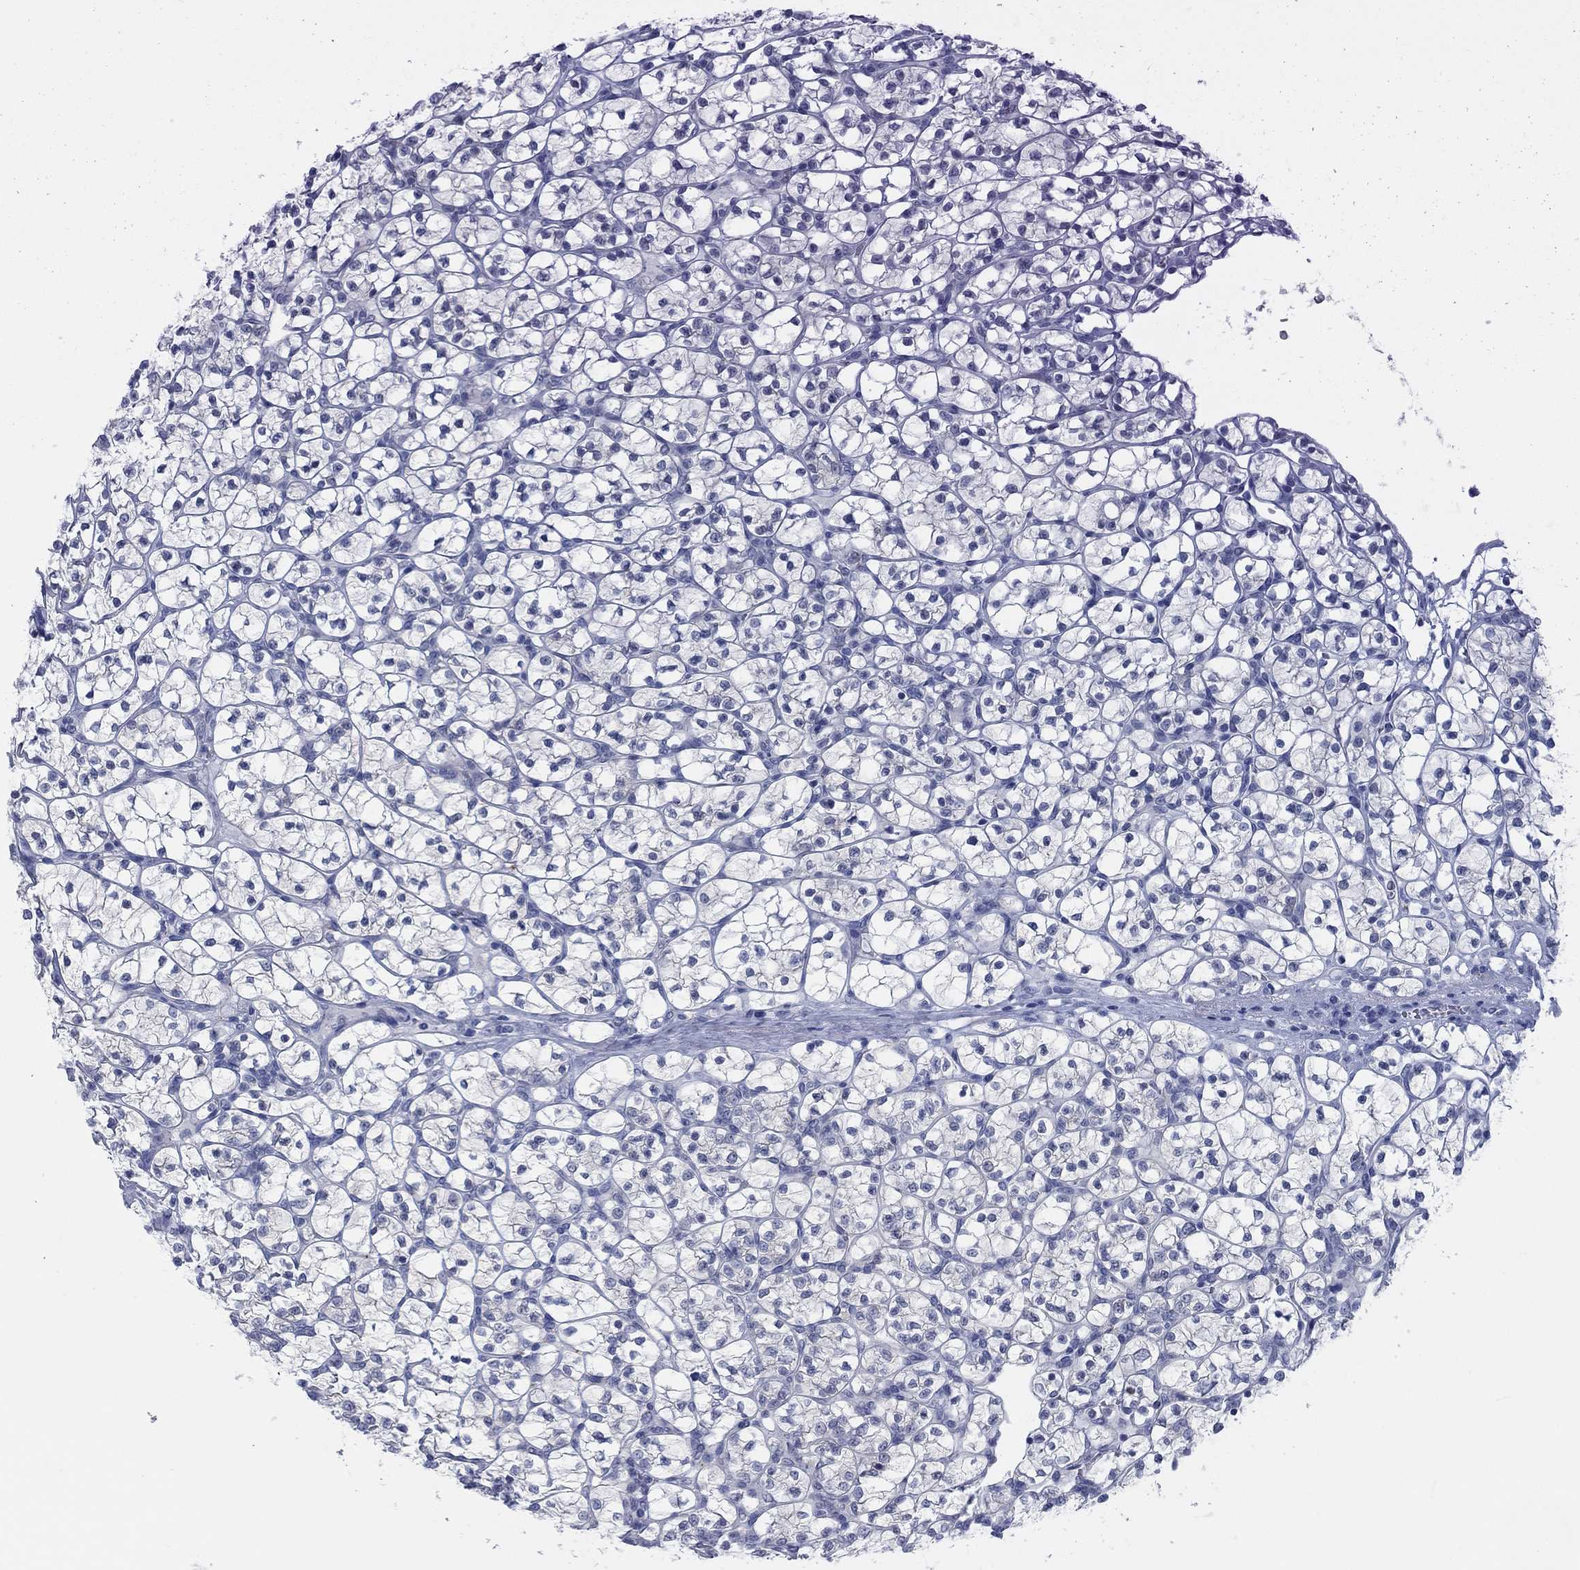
{"staining": {"intensity": "negative", "quantity": "none", "location": "none"}, "tissue": "renal cancer", "cell_type": "Tumor cells", "image_type": "cancer", "snomed": [{"axis": "morphology", "description": "Adenocarcinoma, NOS"}, {"axis": "topography", "description": "Kidney"}], "caption": "The photomicrograph exhibits no staining of tumor cells in renal cancer (adenocarcinoma). Brightfield microscopy of immunohistochemistry stained with DAB (brown) and hematoxylin (blue), captured at high magnification.", "gene": "DNAL1", "patient": {"sex": "female", "age": 89}}